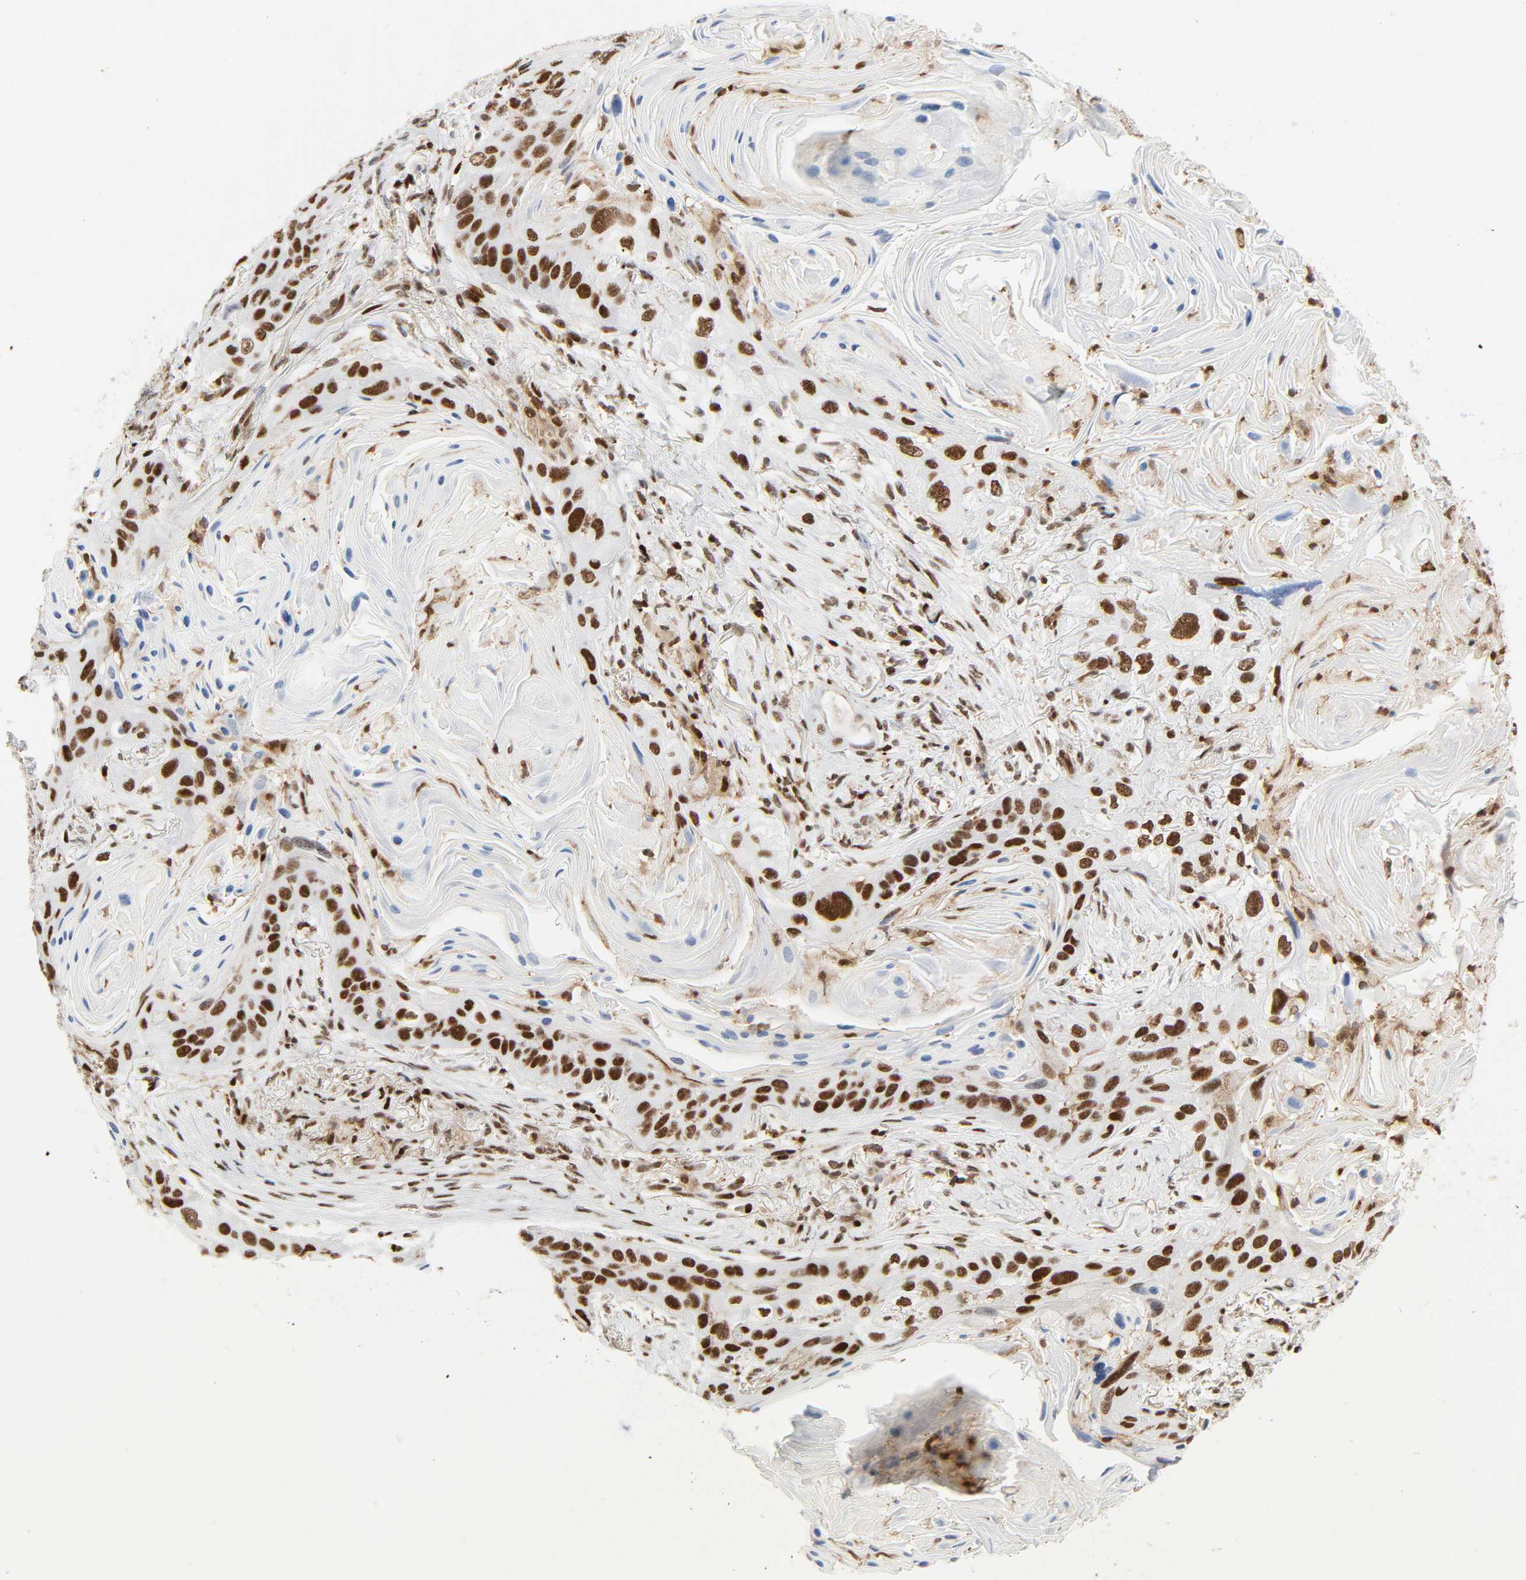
{"staining": {"intensity": "strong", "quantity": ">75%", "location": "nuclear"}, "tissue": "lung cancer", "cell_type": "Tumor cells", "image_type": "cancer", "snomed": [{"axis": "morphology", "description": "Squamous cell carcinoma, NOS"}, {"axis": "topography", "description": "Lung"}], "caption": "An IHC image of neoplastic tissue is shown. Protein staining in brown shows strong nuclear positivity in lung squamous cell carcinoma within tumor cells.", "gene": "WAS", "patient": {"sex": "female", "age": 67}}